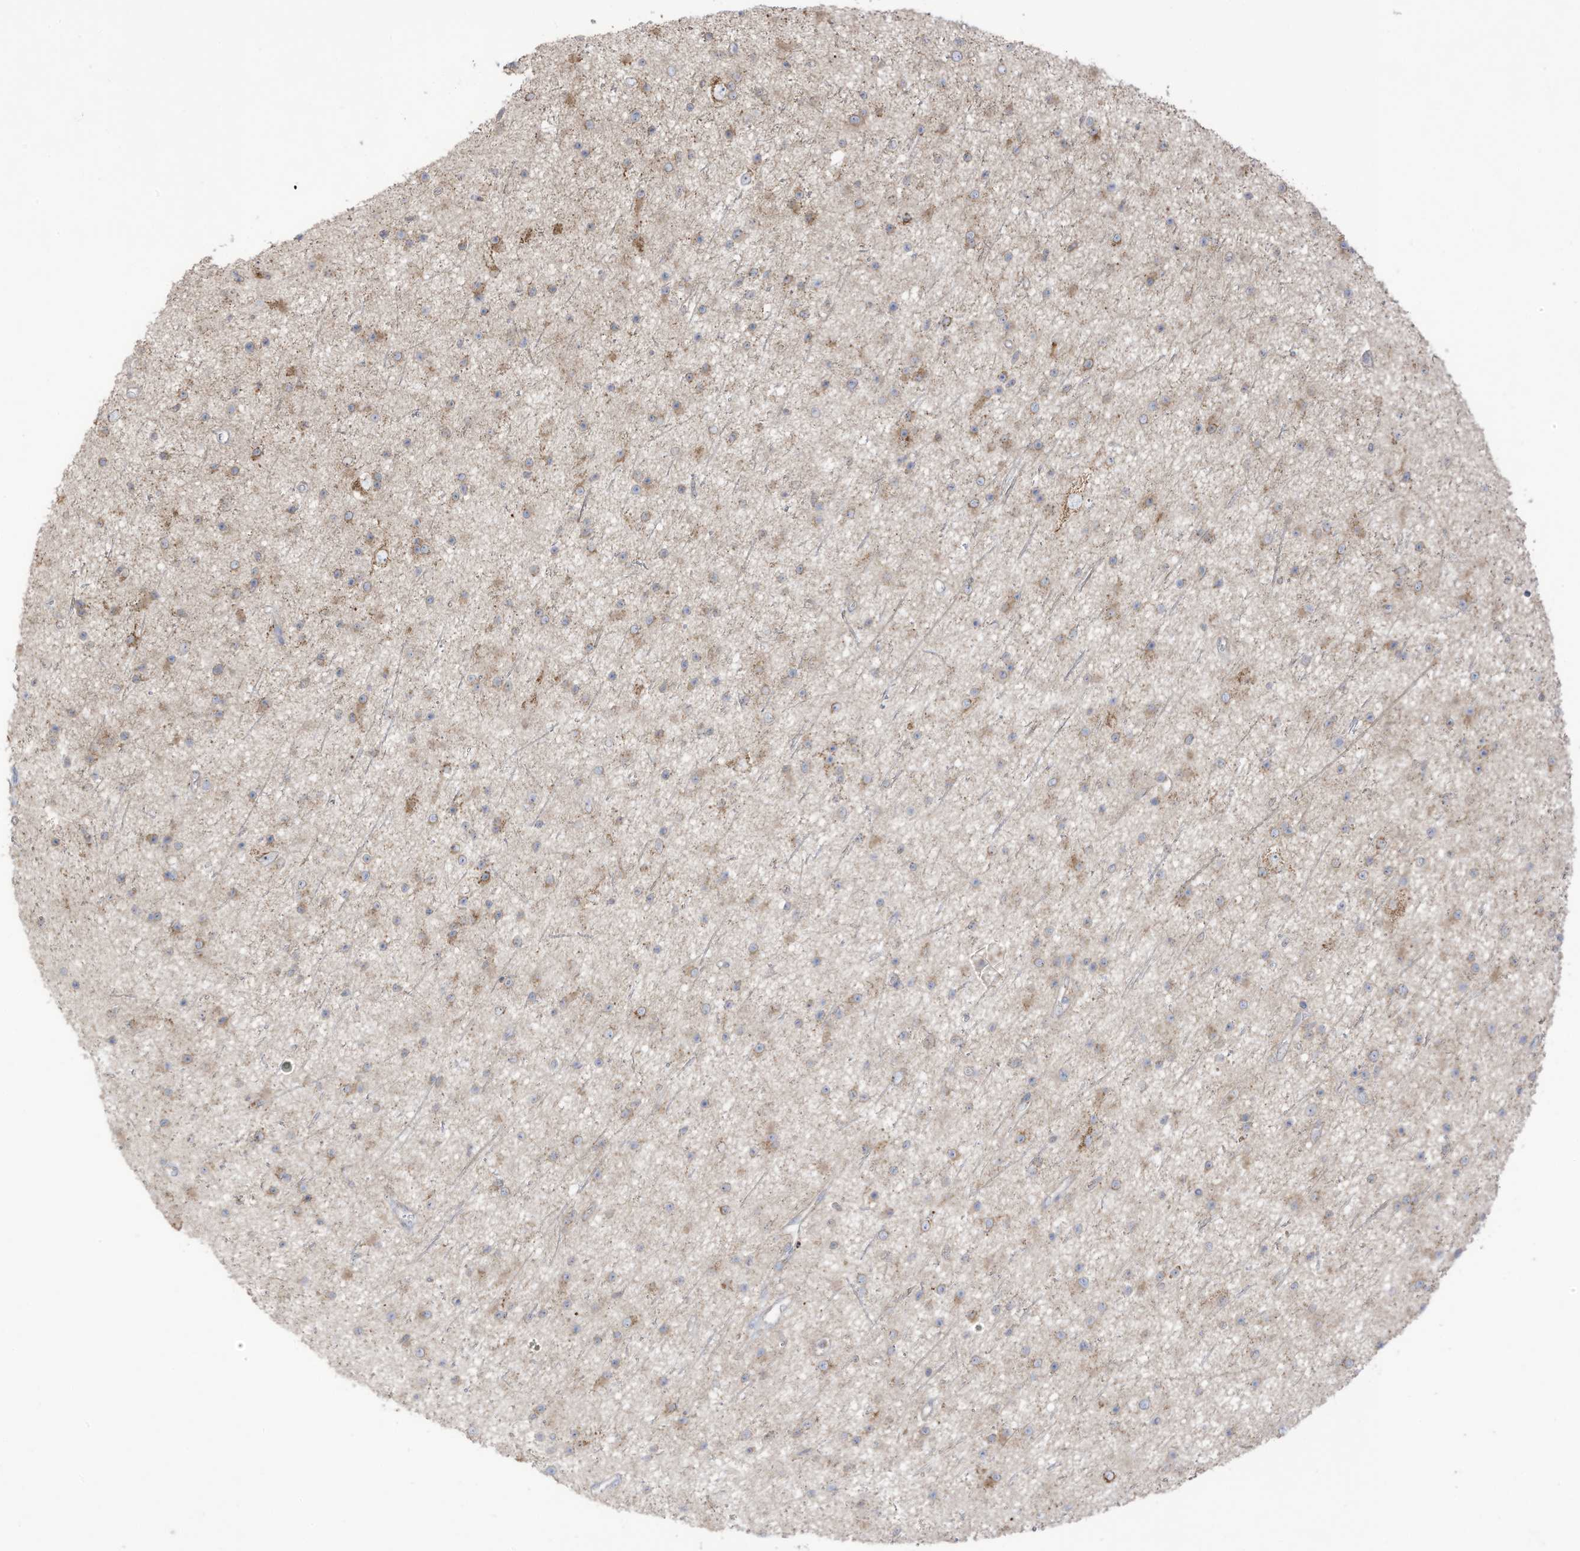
{"staining": {"intensity": "moderate", "quantity": "<25%", "location": "cytoplasmic/membranous"}, "tissue": "glioma", "cell_type": "Tumor cells", "image_type": "cancer", "snomed": [{"axis": "morphology", "description": "Glioma, malignant, Low grade"}, {"axis": "topography", "description": "Cerebral cortex"}], "caption": "Glioma tissue shows moderate cytoplasmic/membranous staining in approximately <25% of tumor cells", "gene": "CGAS", "patient": {"sex": "female", "age": 39}}